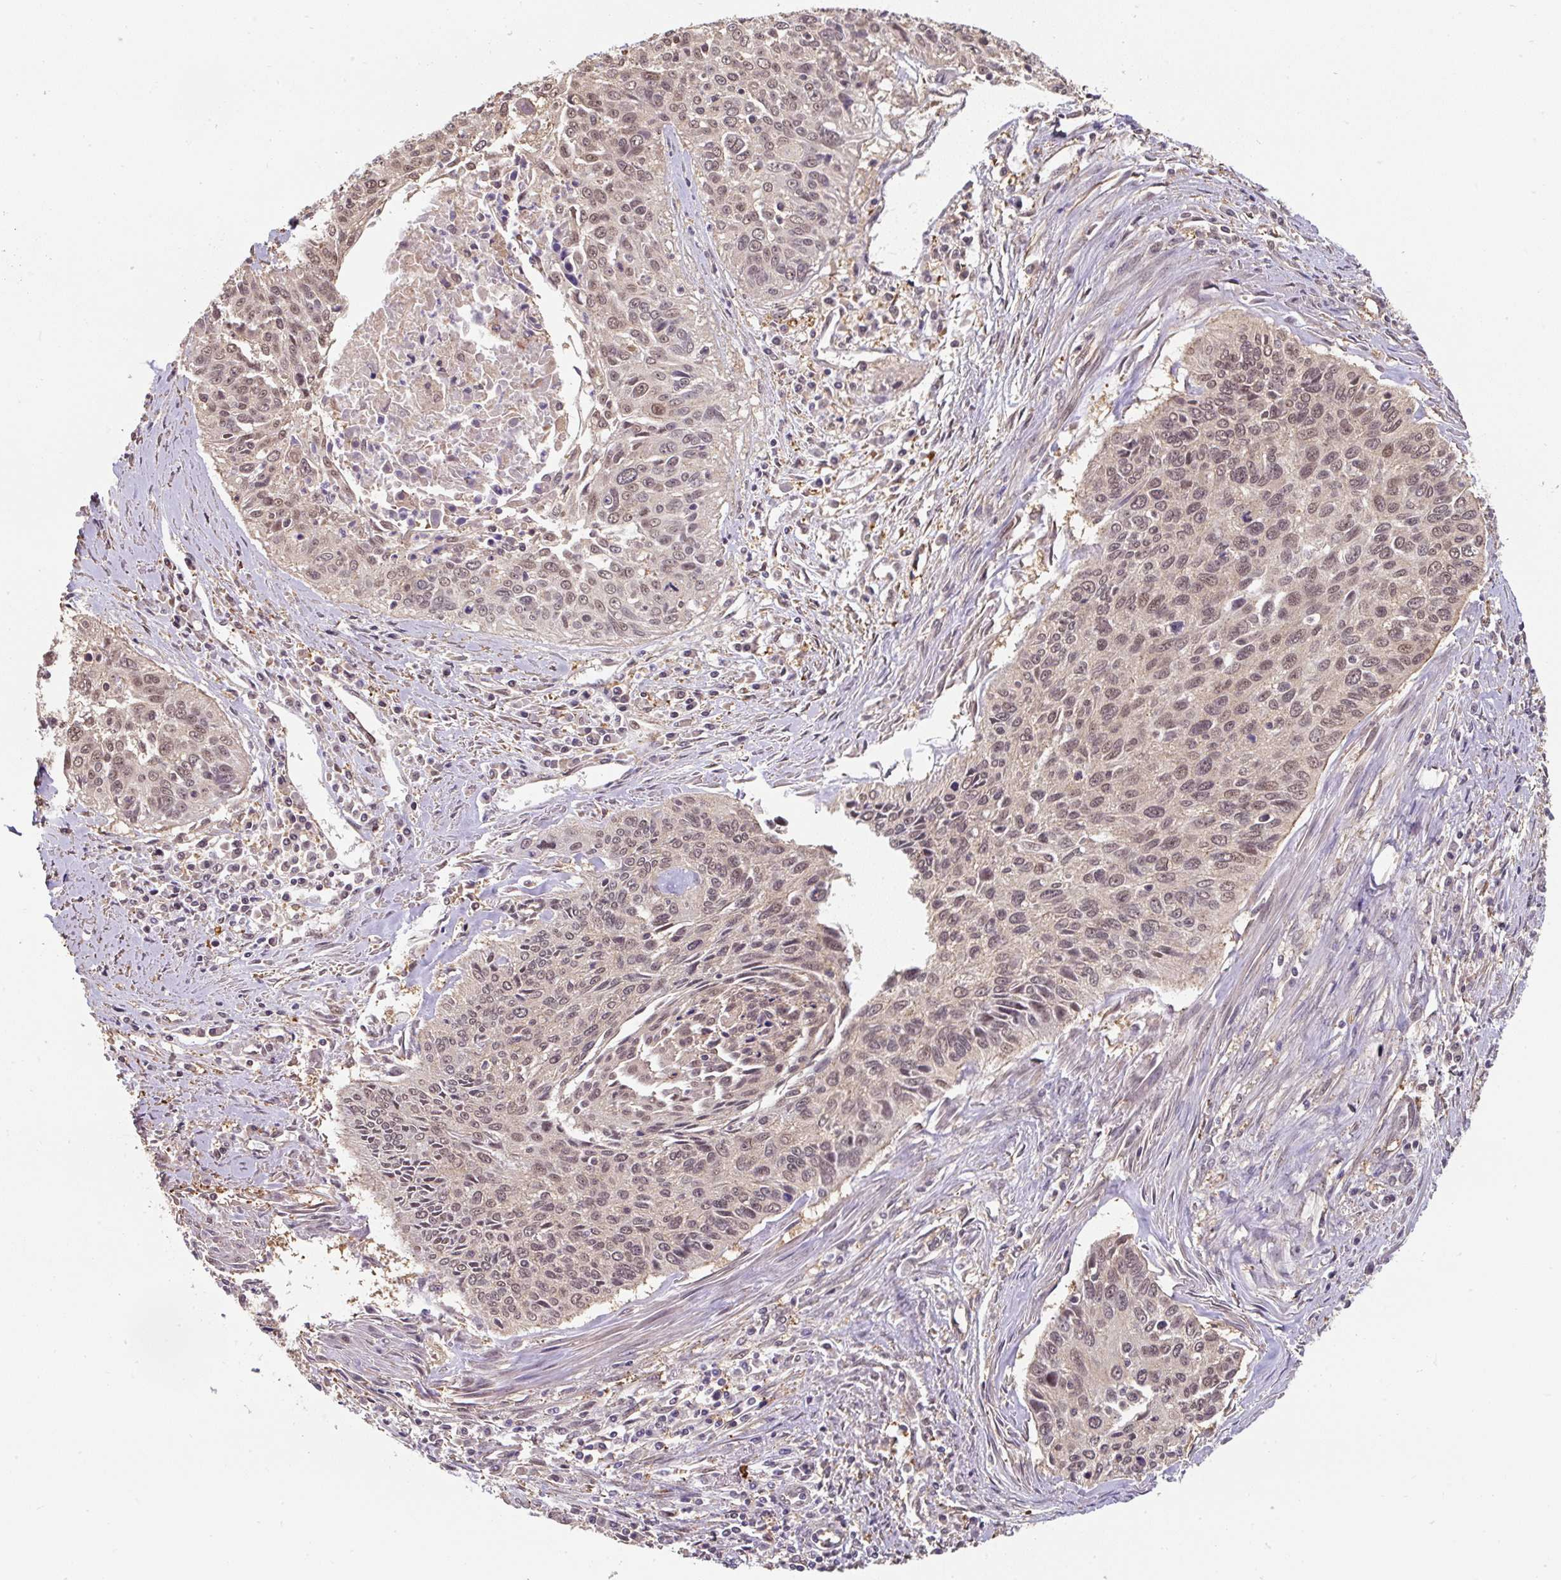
{"staining": {"intensity": "moderate", "quantity": ">75%", "location": "nuclear"}, "tissue": "cervical cancer", "cell_type": "Tumor cells", "image_type": "cancer", "snomed": [{"axis": "morphology", "description": "Squamous cell carcinoma, NOS"}, {"axis": "topography", "description": "Cervix"}], "caption": "A medium amount of moderate nuclear expression is seen in approximately >75% of tumor cells in cervical cancer (squamous cell carcinoma) tissue. Using DAB (3,3'-diaminobenzidine) (brown) and hematoxylin (blue) stains, captured at high magnification using brightfield microscopy.", "gene": "ST13", "patient": {"sex": "female", "age": 55}}